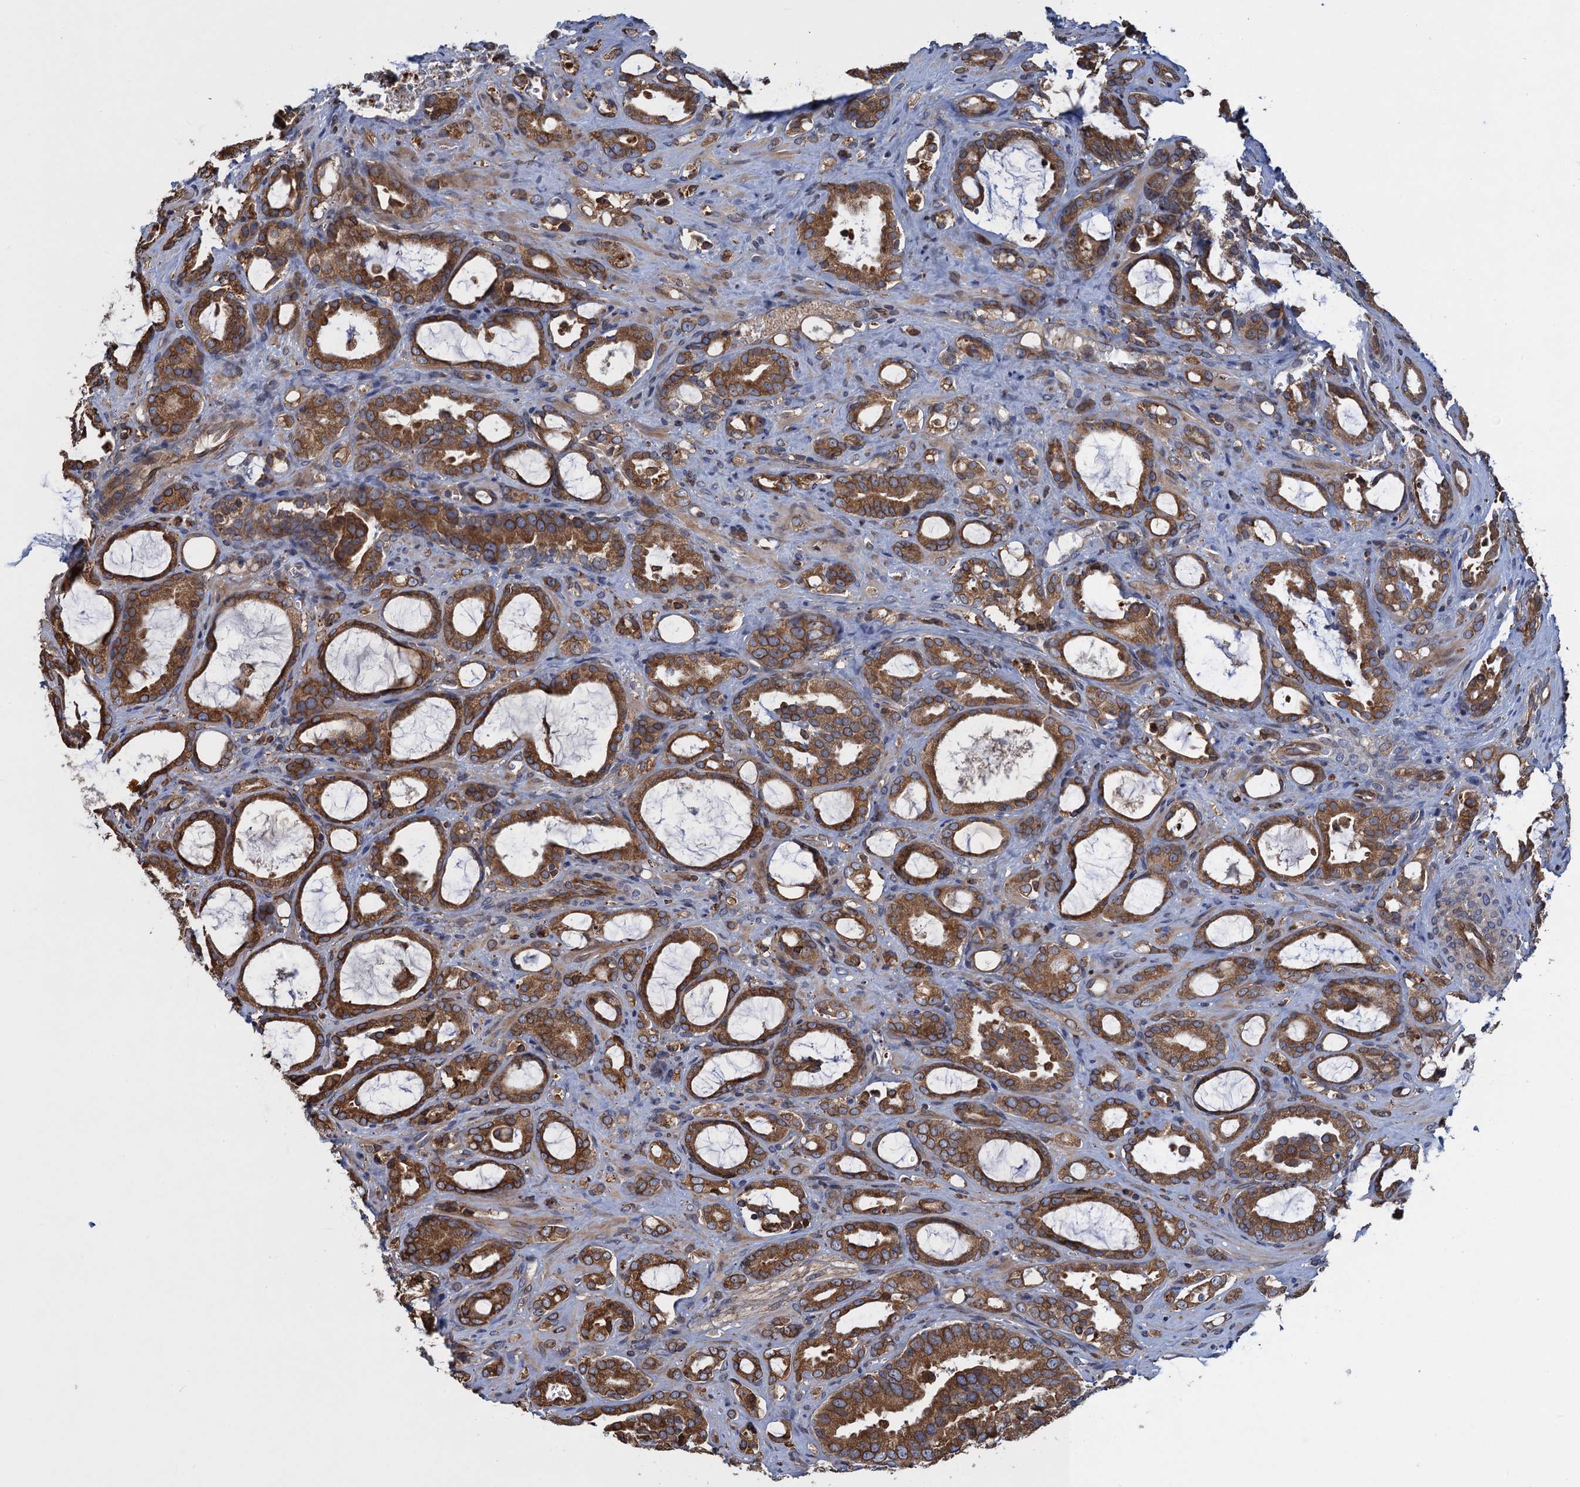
{"staining": {"intensity": "moderate", "quantity": ">75%", "location": "cytoplasmic/membranous"}, "tissue": "prostate cancer", "cell_type": "Tumor cells", "image_type": "cancer", "snomed": [{"axis": "morphology", "description": "Adenocarcinoma, High grade"}, {"axis": "topography", "description": "Prostate"}], "caption": "This photomicrograph demonstrates immunohistochemistry staining of human prostate cancer (high-grade adenocarcinoma), with medium moderate cytoplasmic/membranous positivity in about >75% of tumor cells.", "gene": "ARMC5", "patient": {"sex": "male", "age": 72}}